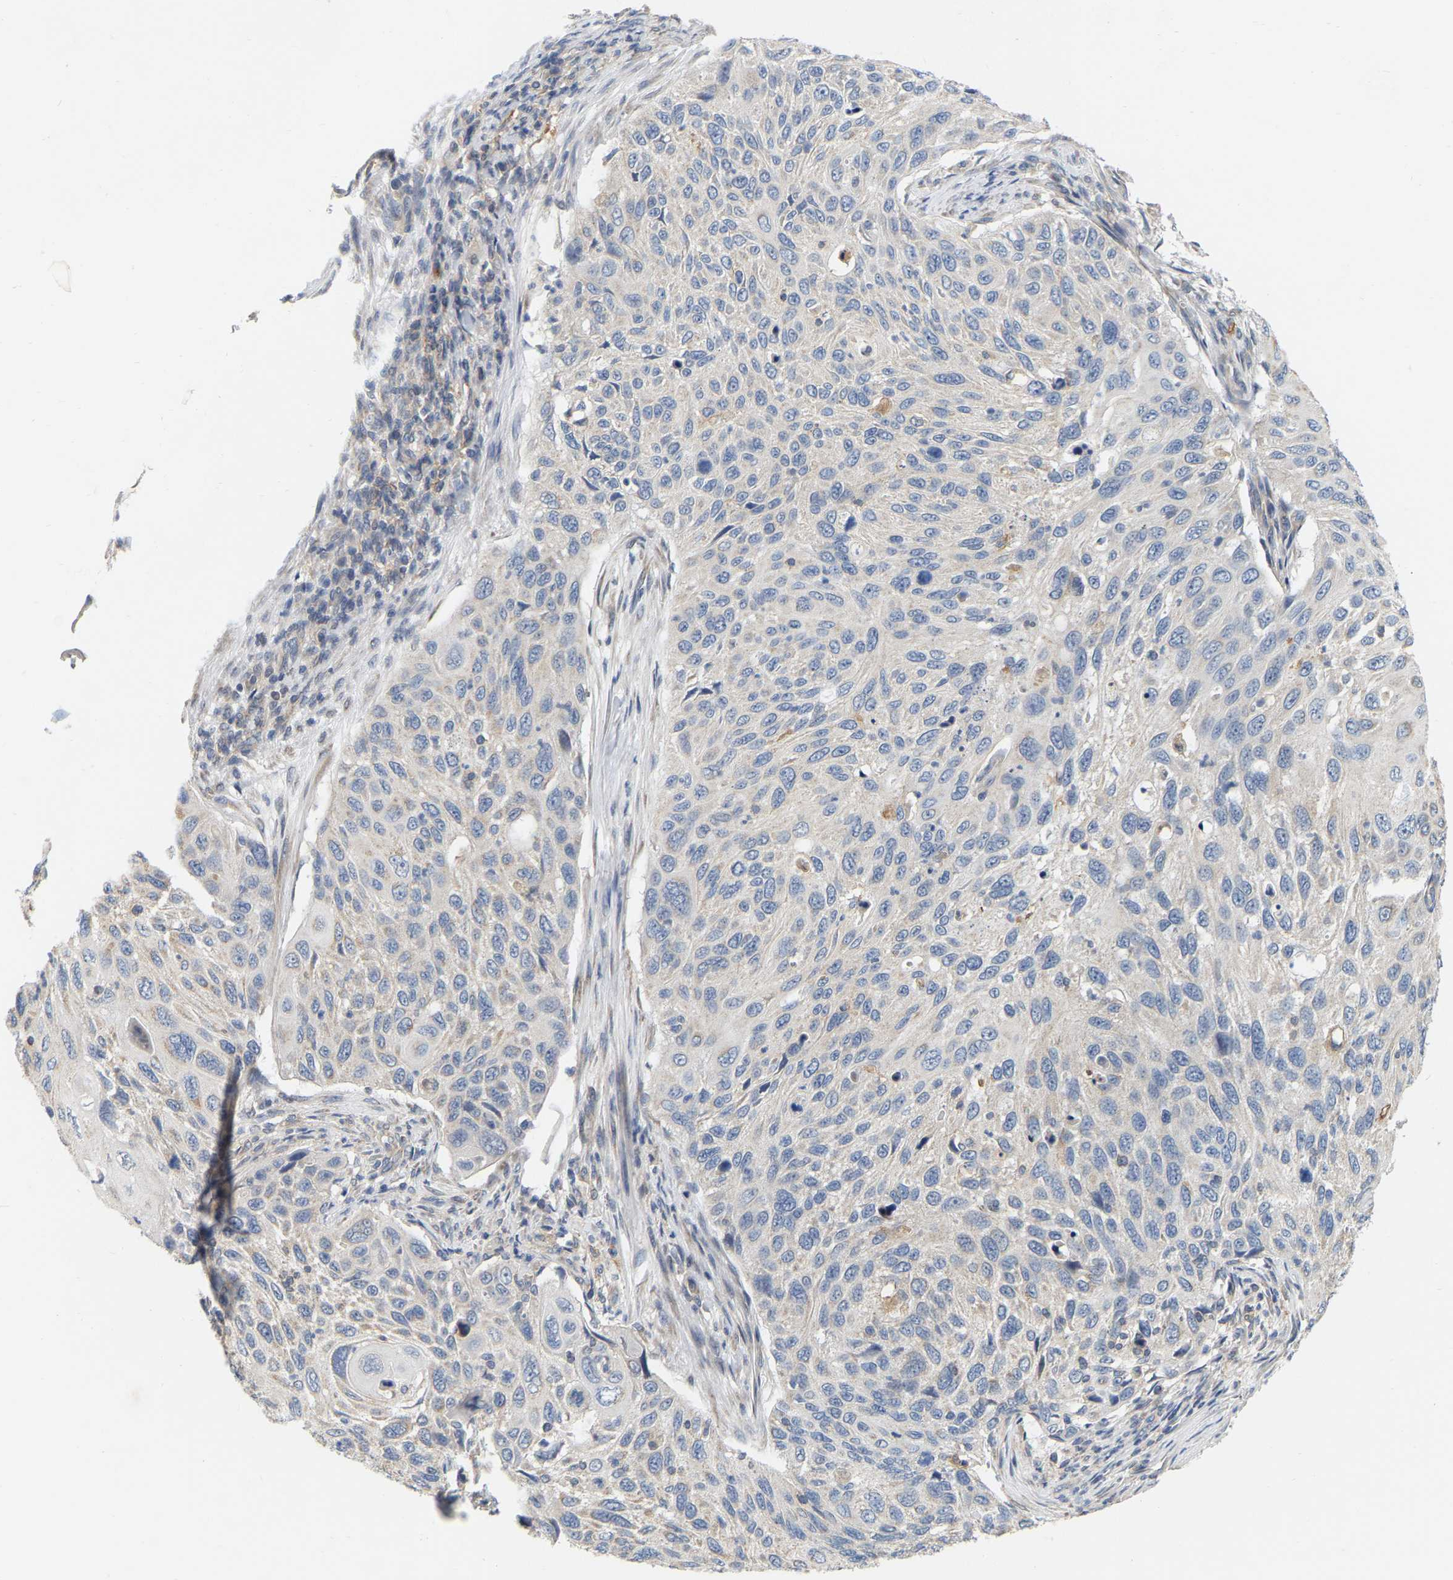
{"staining": {"intensity": "negative", "quantity": "none", "location": "none"}, "tissue": "cervical cancer", "cell_type": "Tumor cells", "image_type": "cancer", "snomed": [{"axis": "morphology", "description": "Squamous cell carcinoma, NOS"}, {"axis": "topography", "description": "Cervix"}], "caption": "Immunohistochemistry (IHC) image of neoplastic tissue: cervical cancer stained with DAB reveals no significant protein positivity in tumor cells.", "gene": "SSH1", "patient": {"sex": "female", "age": 70}}